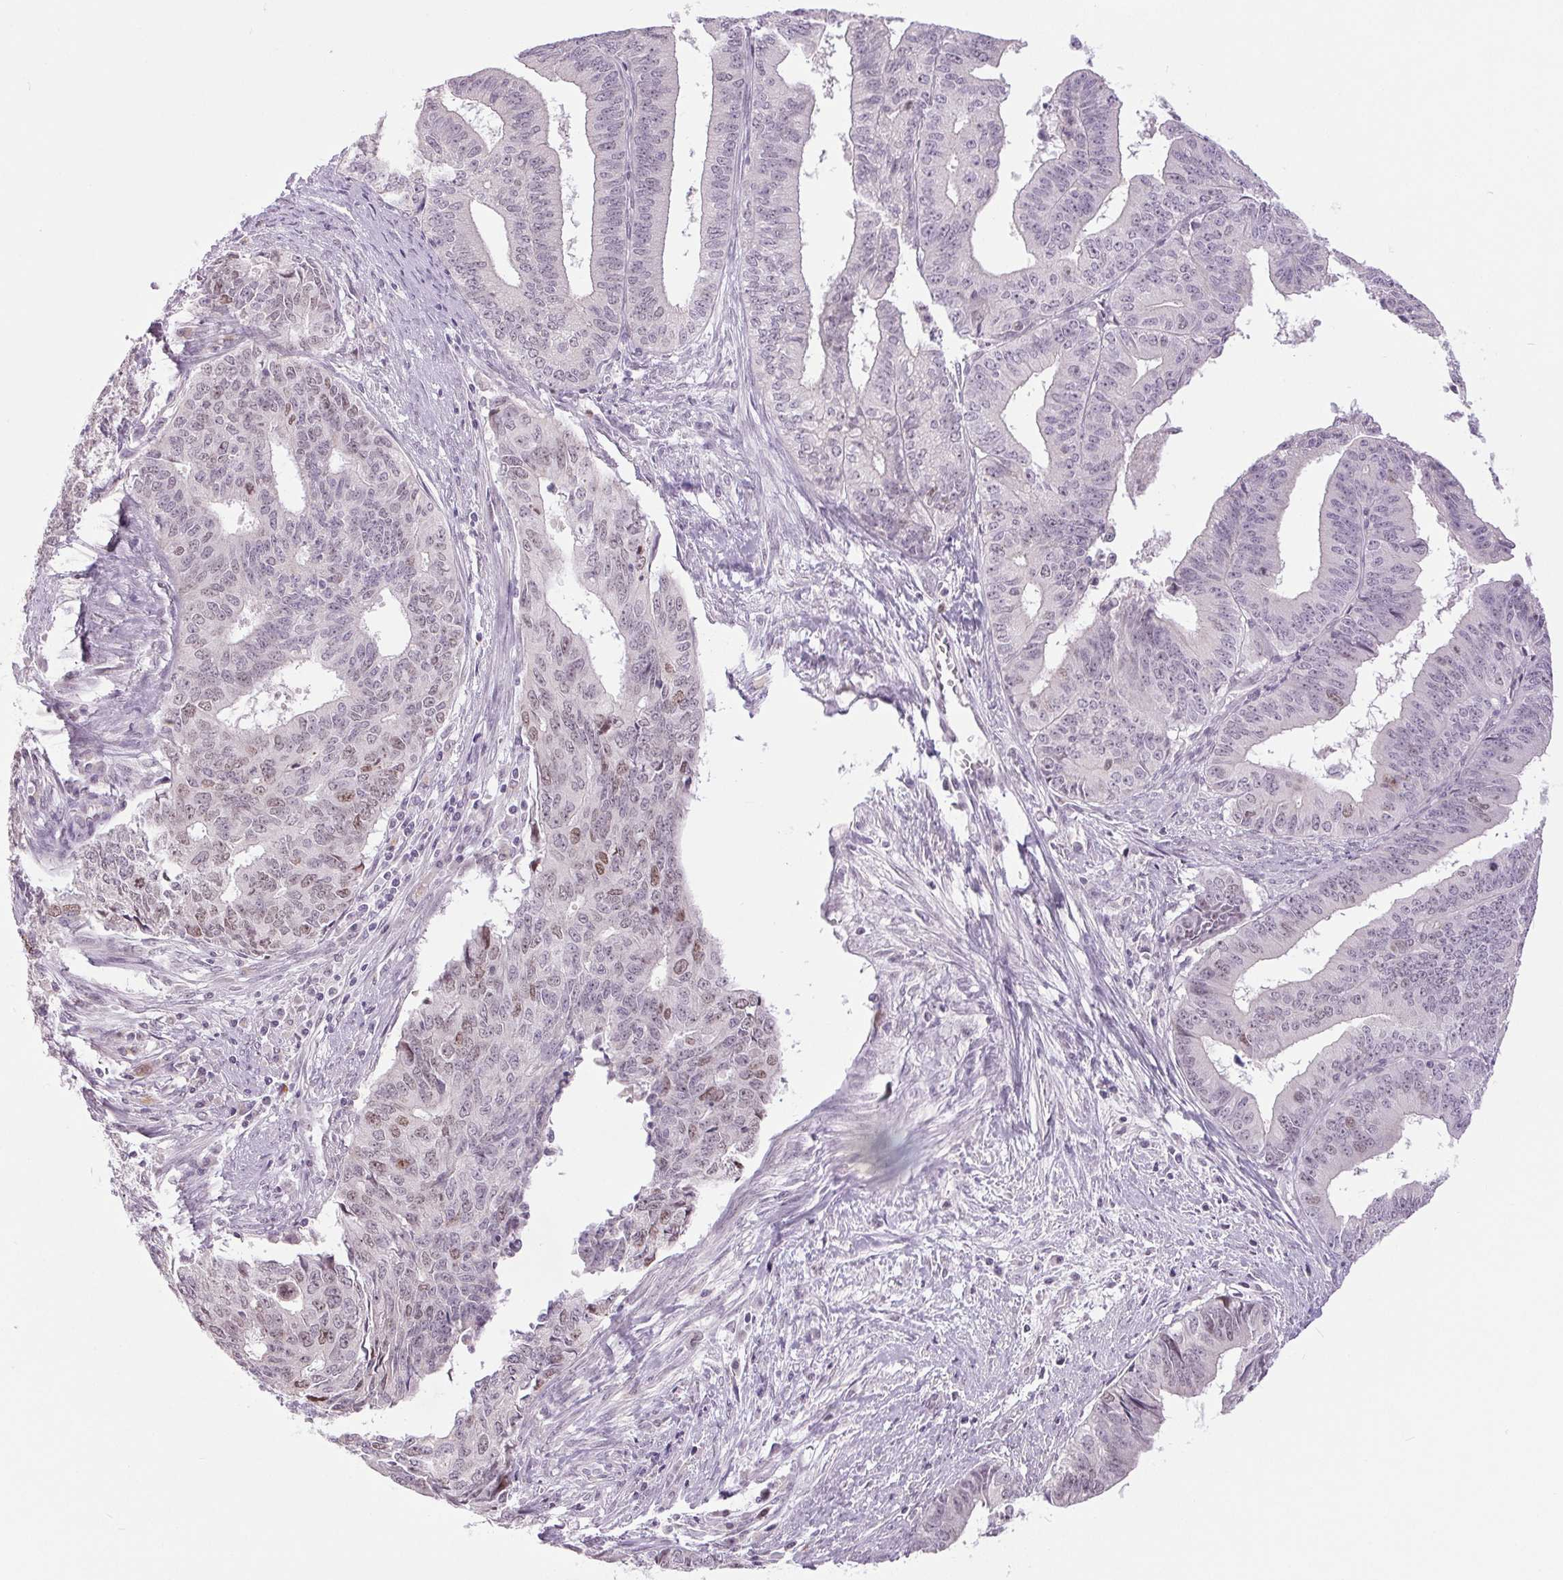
{"staining": {"intensity": "moderate", "quantity": "<25%", "location": "nuclear"}, "tissue": "endometrial cancer", "cell_type": "Tumor cells", "image_type": "cancer", "snomed": [{"axis": "morphology", "description": "Adenocarcinoma, NOS"}, {"axis": "topography", "description": "Endometrium"}], "caption": "A high-resolution micrograph shows immunohistochemistry (IHC) staining of endometrial adenocarcinoma, which demonstrates moderate nuclear positivity in about <25% of tumor cells. (DAB IHC, brown staining for protein, blue staining for nuclei).", "gene": "SMIM6", "patient": {"sex": "female", "age": 65}}